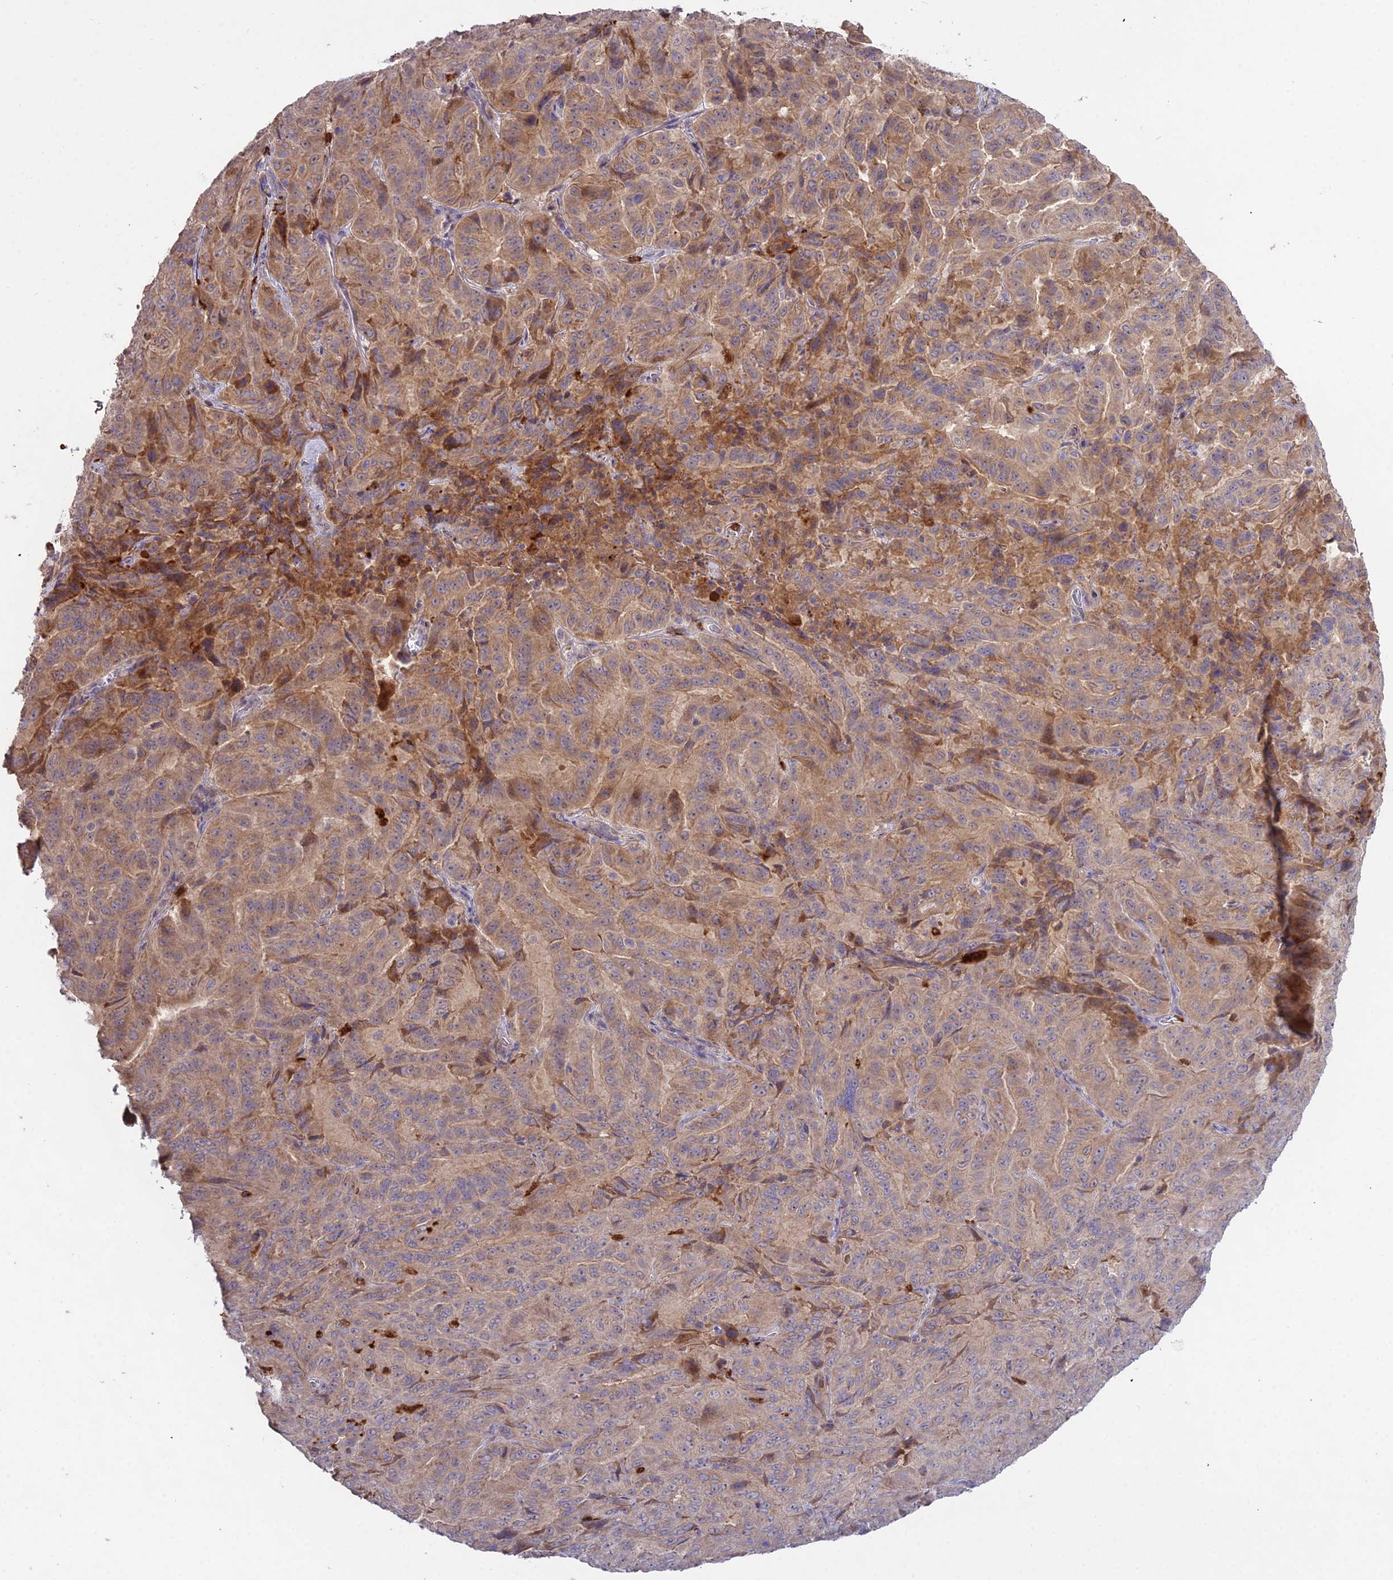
{"staining": {"intensity": "moderate", "quantity": ">75%", "location": "cytoplasmic/membranous"}, "tissue": "pancreatic cancer", "cell_type": "Tumor cells", "image_type": "cancer", "snomed": [{"axis": "morphology", "description": "Adenocarcinoma, NOS"}, {"axis": "topography", "description": "Pancreas"}], "caption": "DAB (3,3'-diaminobenzidine) immunohistochemical staining of pancreatic adenocarcinoma reveals moderate cytoplasmic/membranous protein staining in approximately >75% of tumor cells. (DAB (3,3'-diaminobenzidine) IHC with brightfield microscopy, high magnification).", "gene": "EID2", "patient": {"sex": "male", "age": 63}}